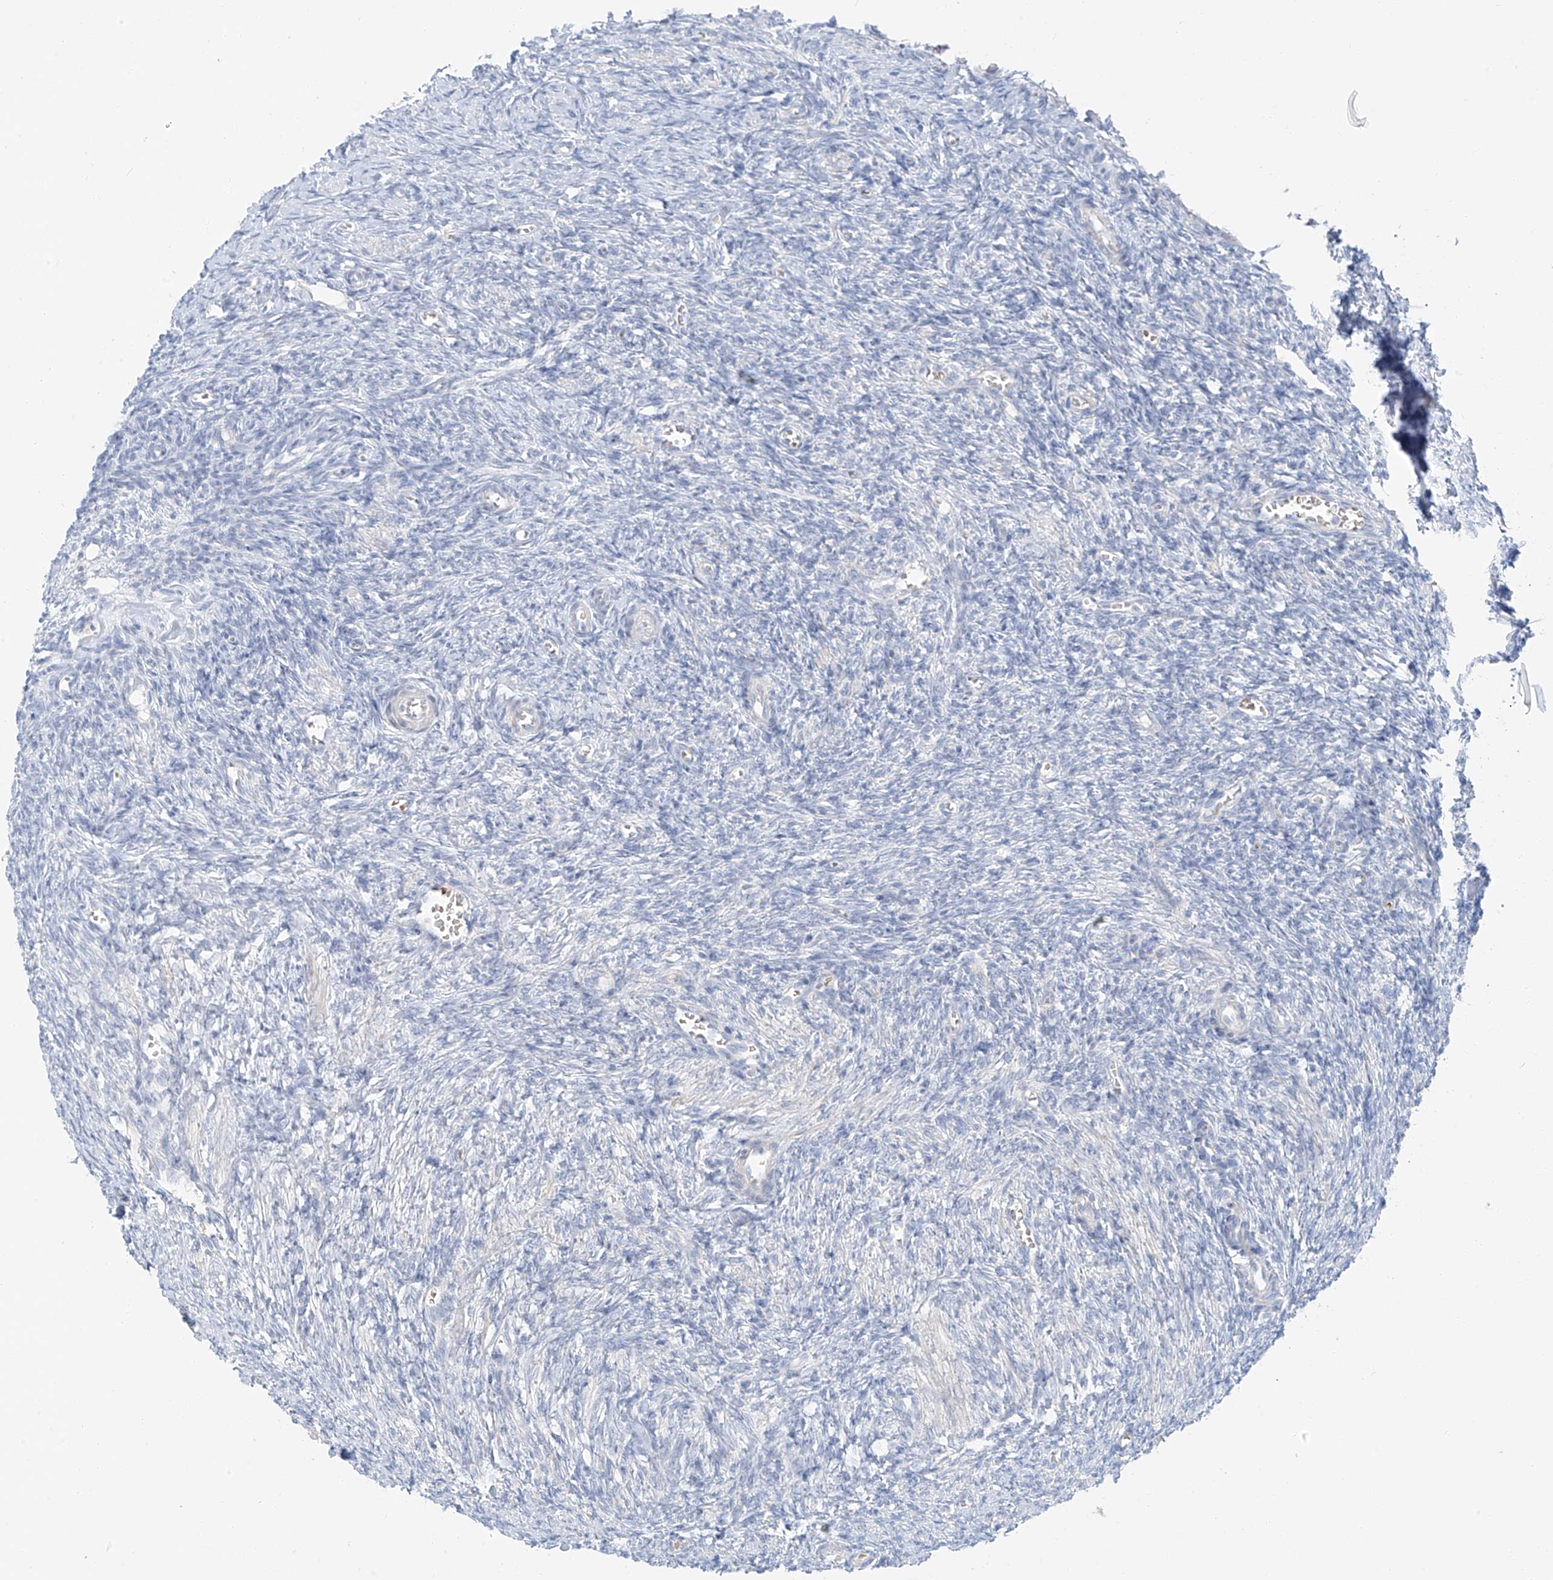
{"staining": {"intensity": "negative", "quantity": "none", "location": "none"}, "tissue": "ovary", "cell_type": "Ovarian stroma cells", "image_type": "normal", "snomed": [{"axis": "morphology", "description": "Normal tissue, NOS"}, {"axis": "topography", "description": "Ovary"}], "caption": "Immunohistochemistry image of normal ovary stained for a protein (brown), which shows no staining in ovarian stroma cells. (Brightfield microscopy of DAB (3,3'-diaminobenzidine) immunohistochemistry at high magnification).", "gene": "PGC", "patient": {"sex": "female", "age": 27}}